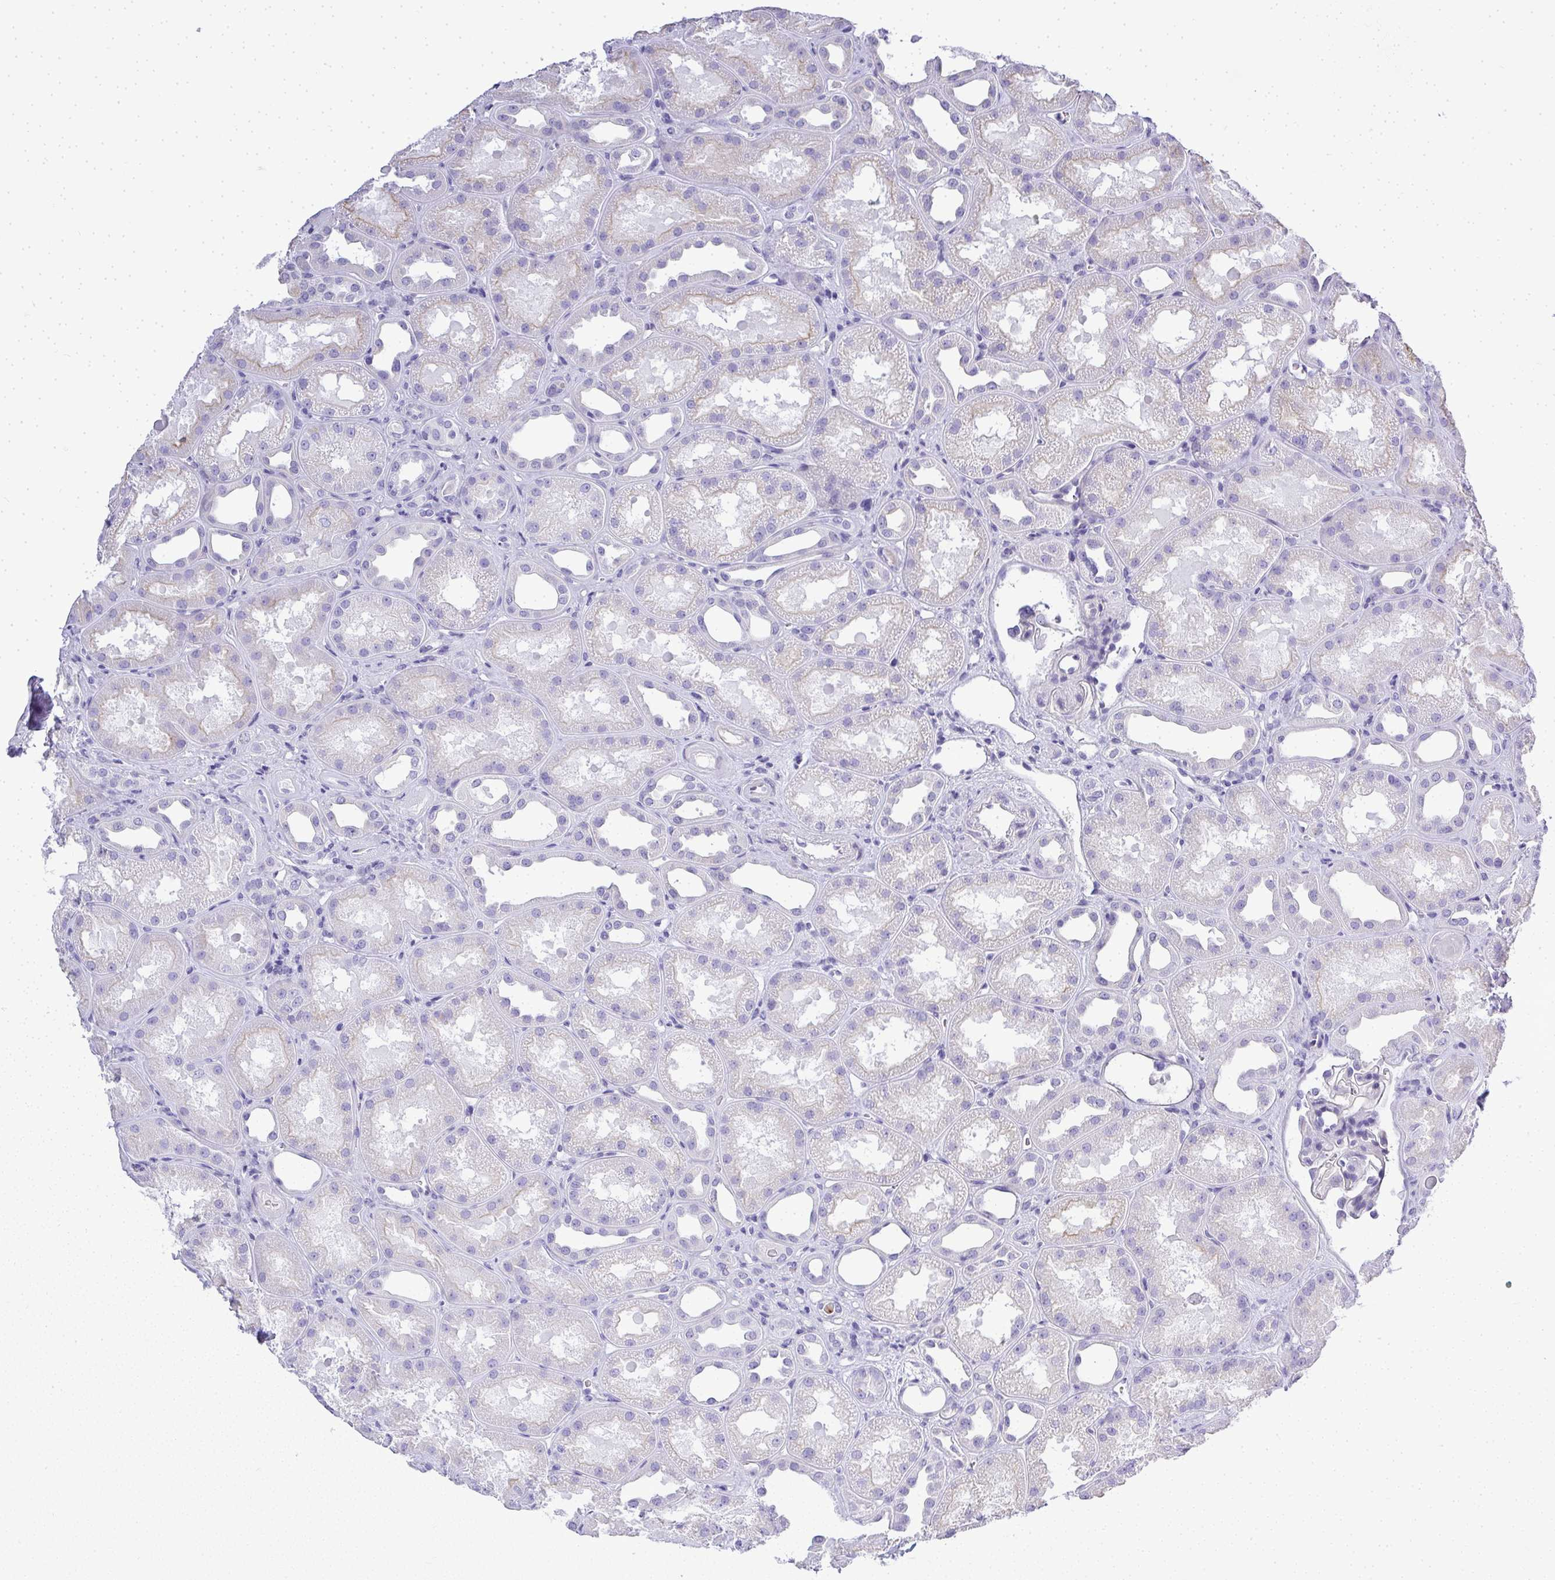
{"staining": {"intensity": "negative", "quantity": "none", "location": "none"}, "tissue": "kidney", "cell_type": "Cells in glomeruli", "image_type": "normal", "snomed": [{"axis": "morphology", "description": "Normal tissue, NOS"}, {"axis": "topography", "description": "Kidney"}], "caption": "Immunohistochemistry histopathology image of benign kidney: human kidney stained with DAB (3,3'-diaminobenzidine) demonstrates no significant protein staining in cells in glomeruli.", "gene": "PLPPR3", "patient": {"sex": "male", "age": 61}}